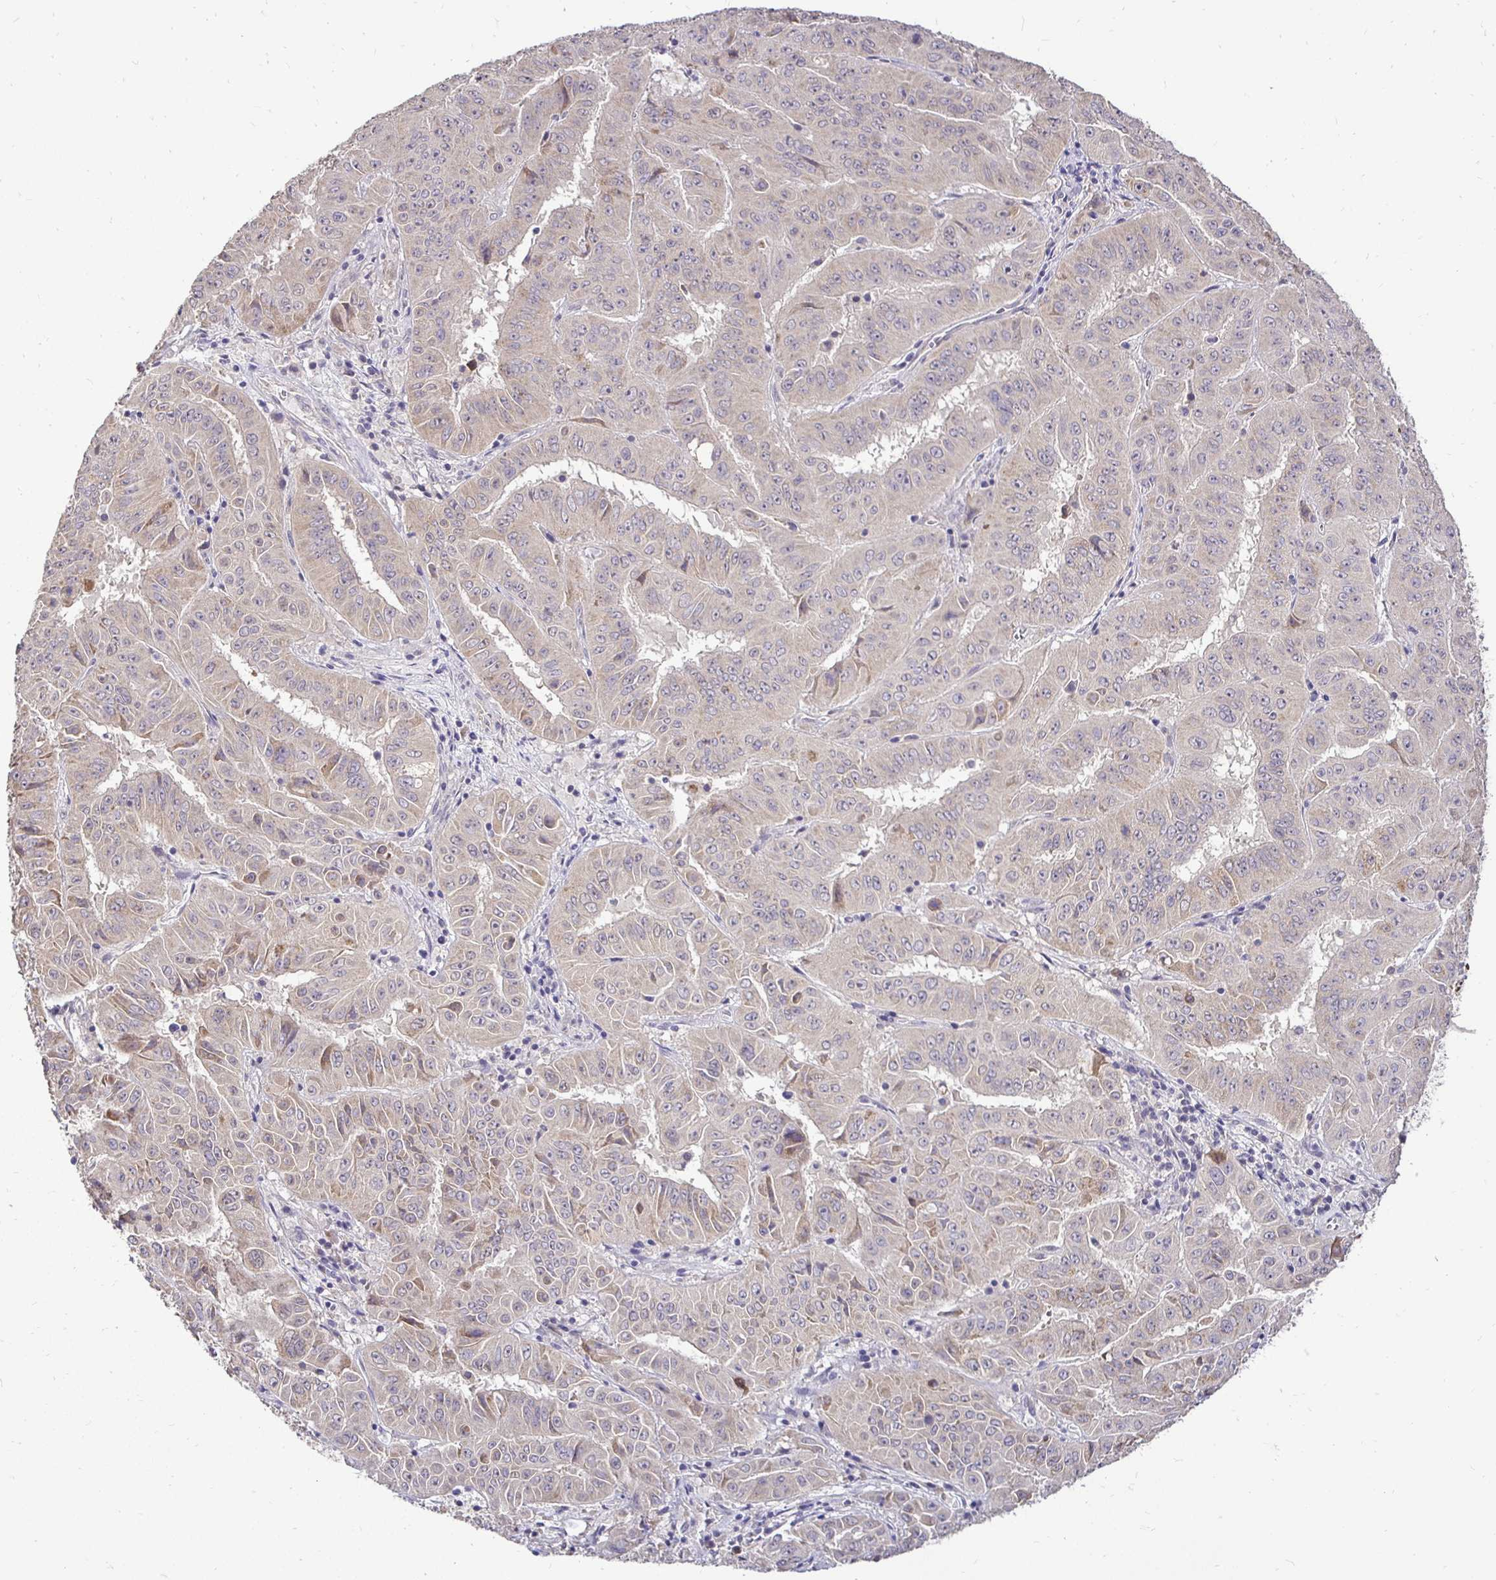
{"staining": {"intensity": "weak", "quantity": "<25%", "location": "cytoplasmic/membranous"}, "tissue": "pancreatic cancer", "cell_type": "Tumor cells", "image_type": "cancer", "snomed": [{"axis": "morphology", "description": "Adenocarcinoma, NOS"}, {"axis": "topography", "description": "Pancreas"}], "caption": "Immunohistochemistry (IHC) of human pancreatic cancer reveals no staining in tumor cells. (Stains: DAB (3,3'-diaminobenzidine) immunohistochemistry (IHC) with hematoxylin counter stain, Microscopy: brightfield microscopy at high magnification).", "gene": "RHEBL1", "patient": {"sex": "male", "age": 63}}